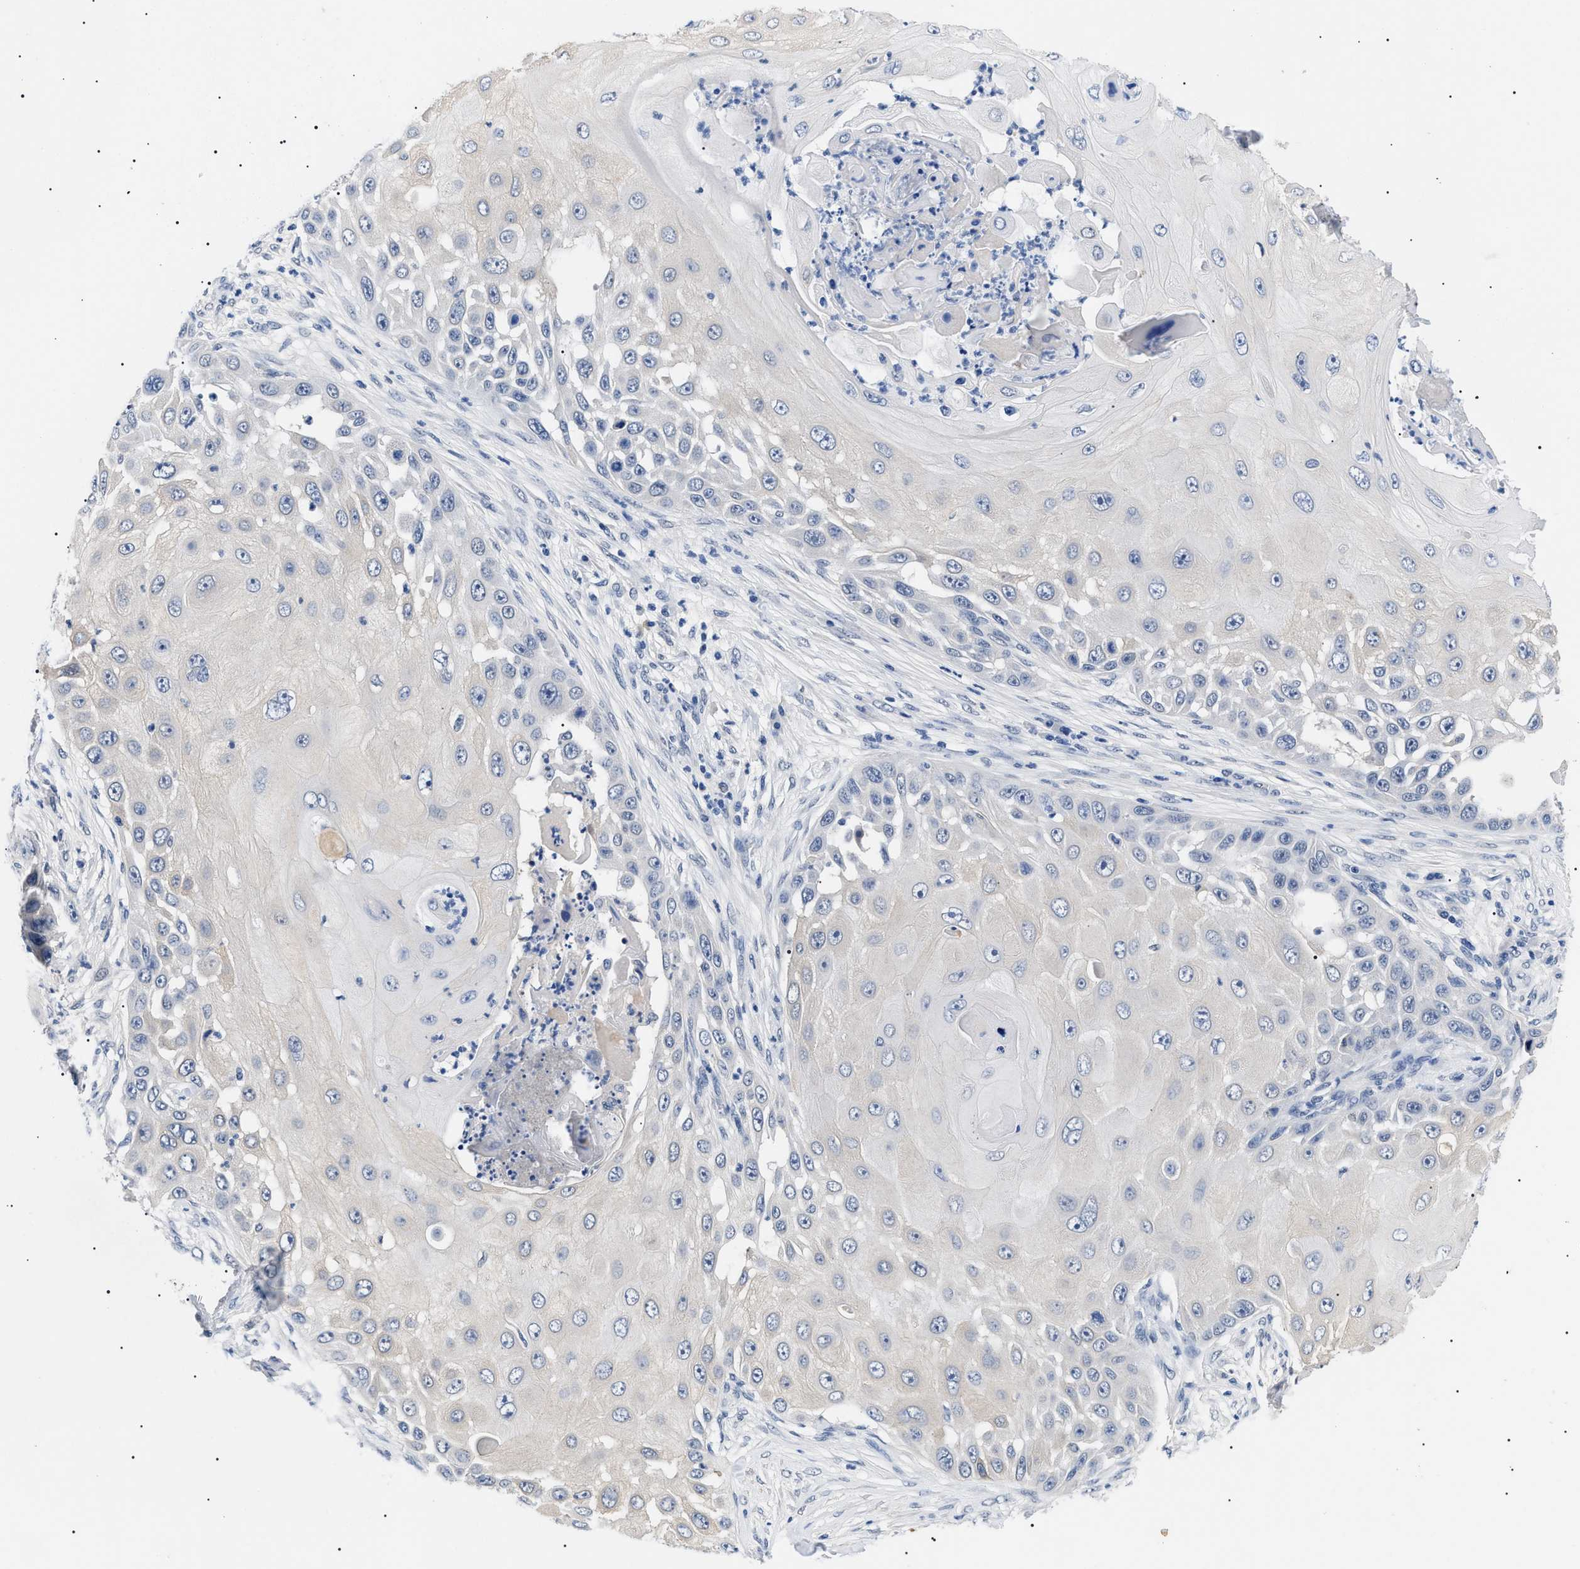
{"staining": {"intensity": "negative", "quantity": "none", "location": "none"}, "tissue": "skin cancer", "cell_type": "Tumor cells", "image_type": "cancer", "snomed": [{"axis": "morphology", "description": "Squamous cell carcinoma, NOS"}, {"axis": "topography", "description": "Skin"}], "caption": "A micrograph of squamous cell carcinoma (skin) stained for a protein demonstrates no brown staining in tumor cells. Brightfield microscopy of immunohistochemistry stained with DAB (3,3'-diaminobenzidine) (brown) and hematoxylin (blue), captured at high magnification.", "gene": "PRRT2", "patient": {"sex": "female", "age": 44}}